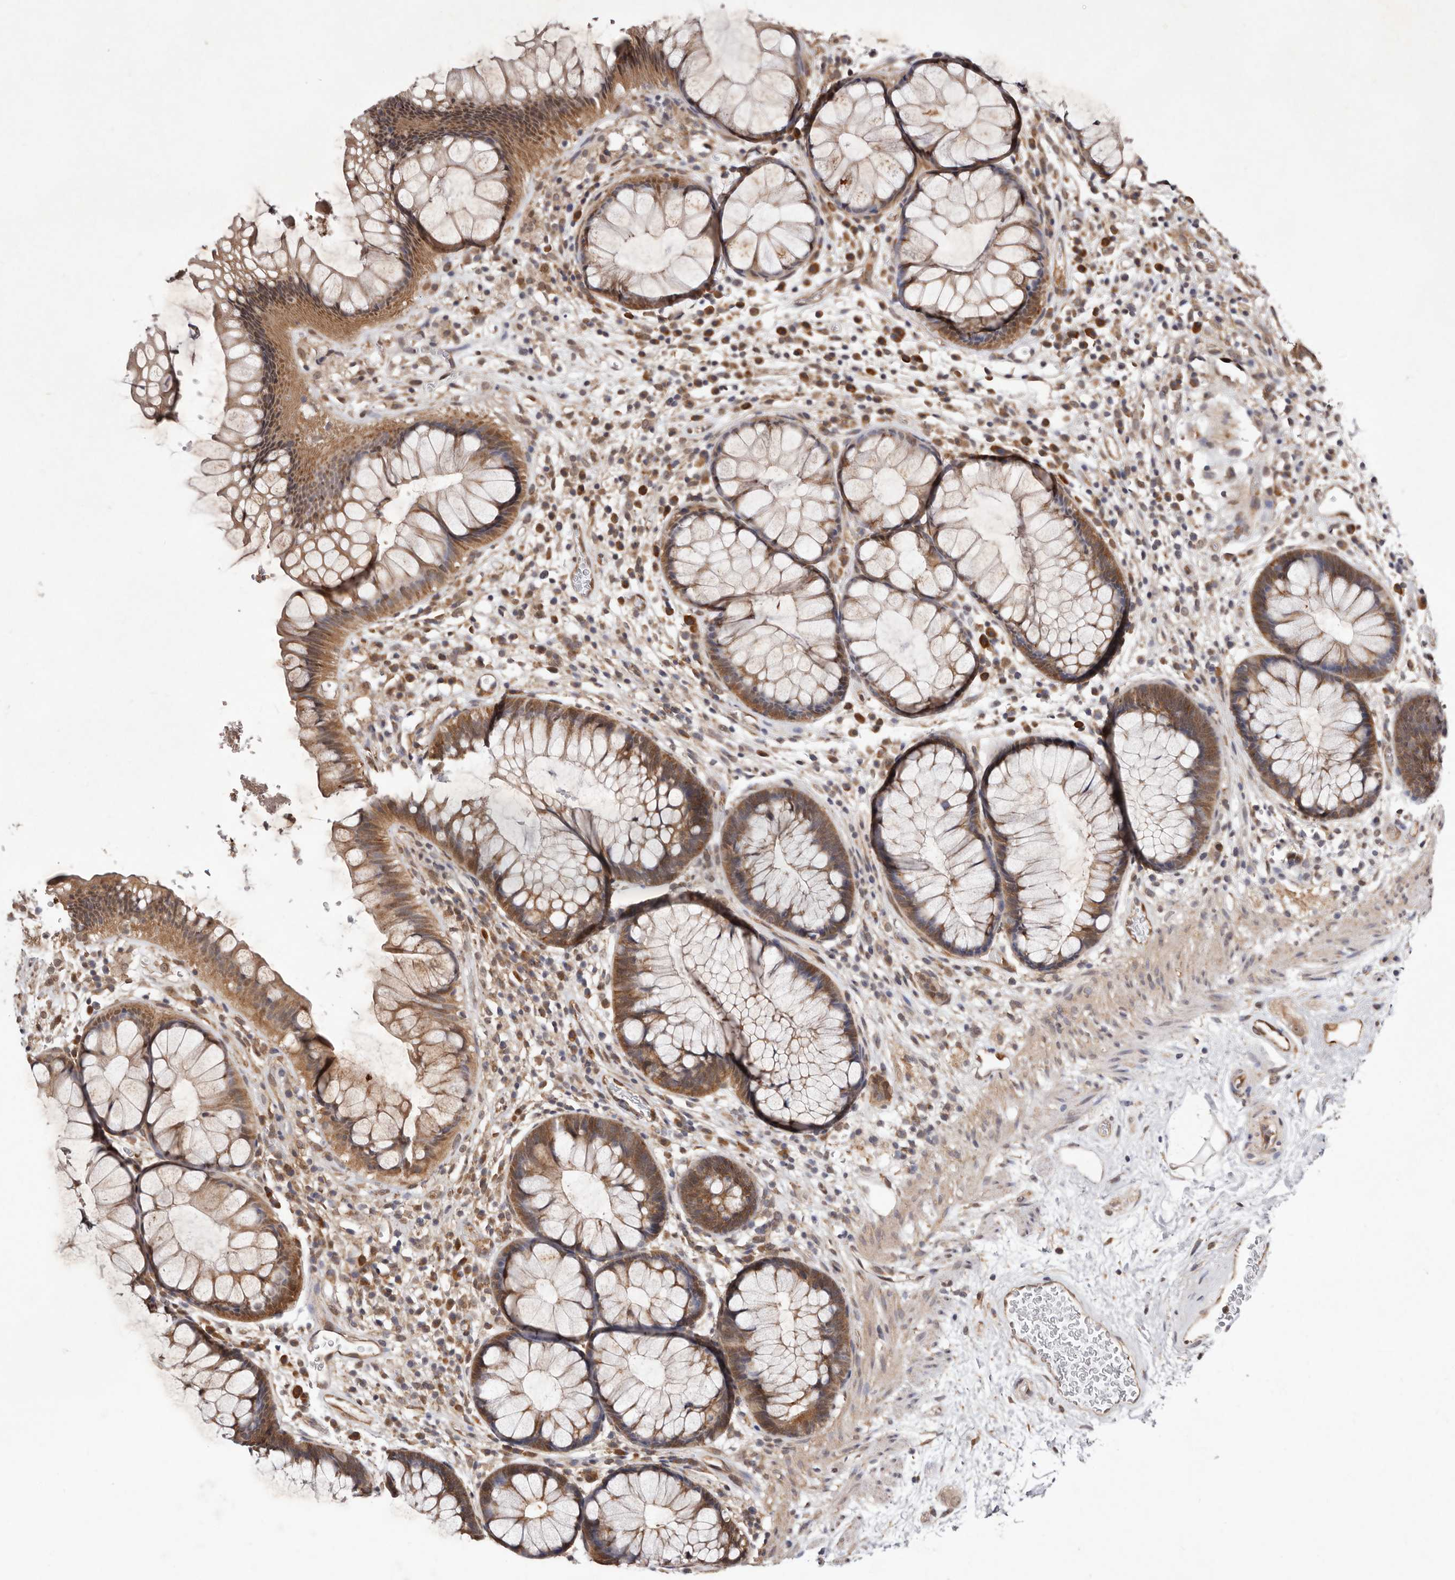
{"staining": {"intensity": "moderate", "quantity": ">75%", "location": "cytoplasmic/membranous"}, "tissue": "rectum", "cell_type": "Glandular cells", "image_type": "normal", "snomed": [{"axis": "morphology", "description": "Normal tissue, NOS"}, {"axis": "topography", "description": "Rectum"}], "caption": "An immunohistochemistry (IHC) micrograph of normal tissue is shown. Protein staining in brown highlights moderate cytoplasmic/membranous positivity in rectum within glandular cells.", "gene": "RRM2B", "patient": {"sex": "male", "age": 51}}